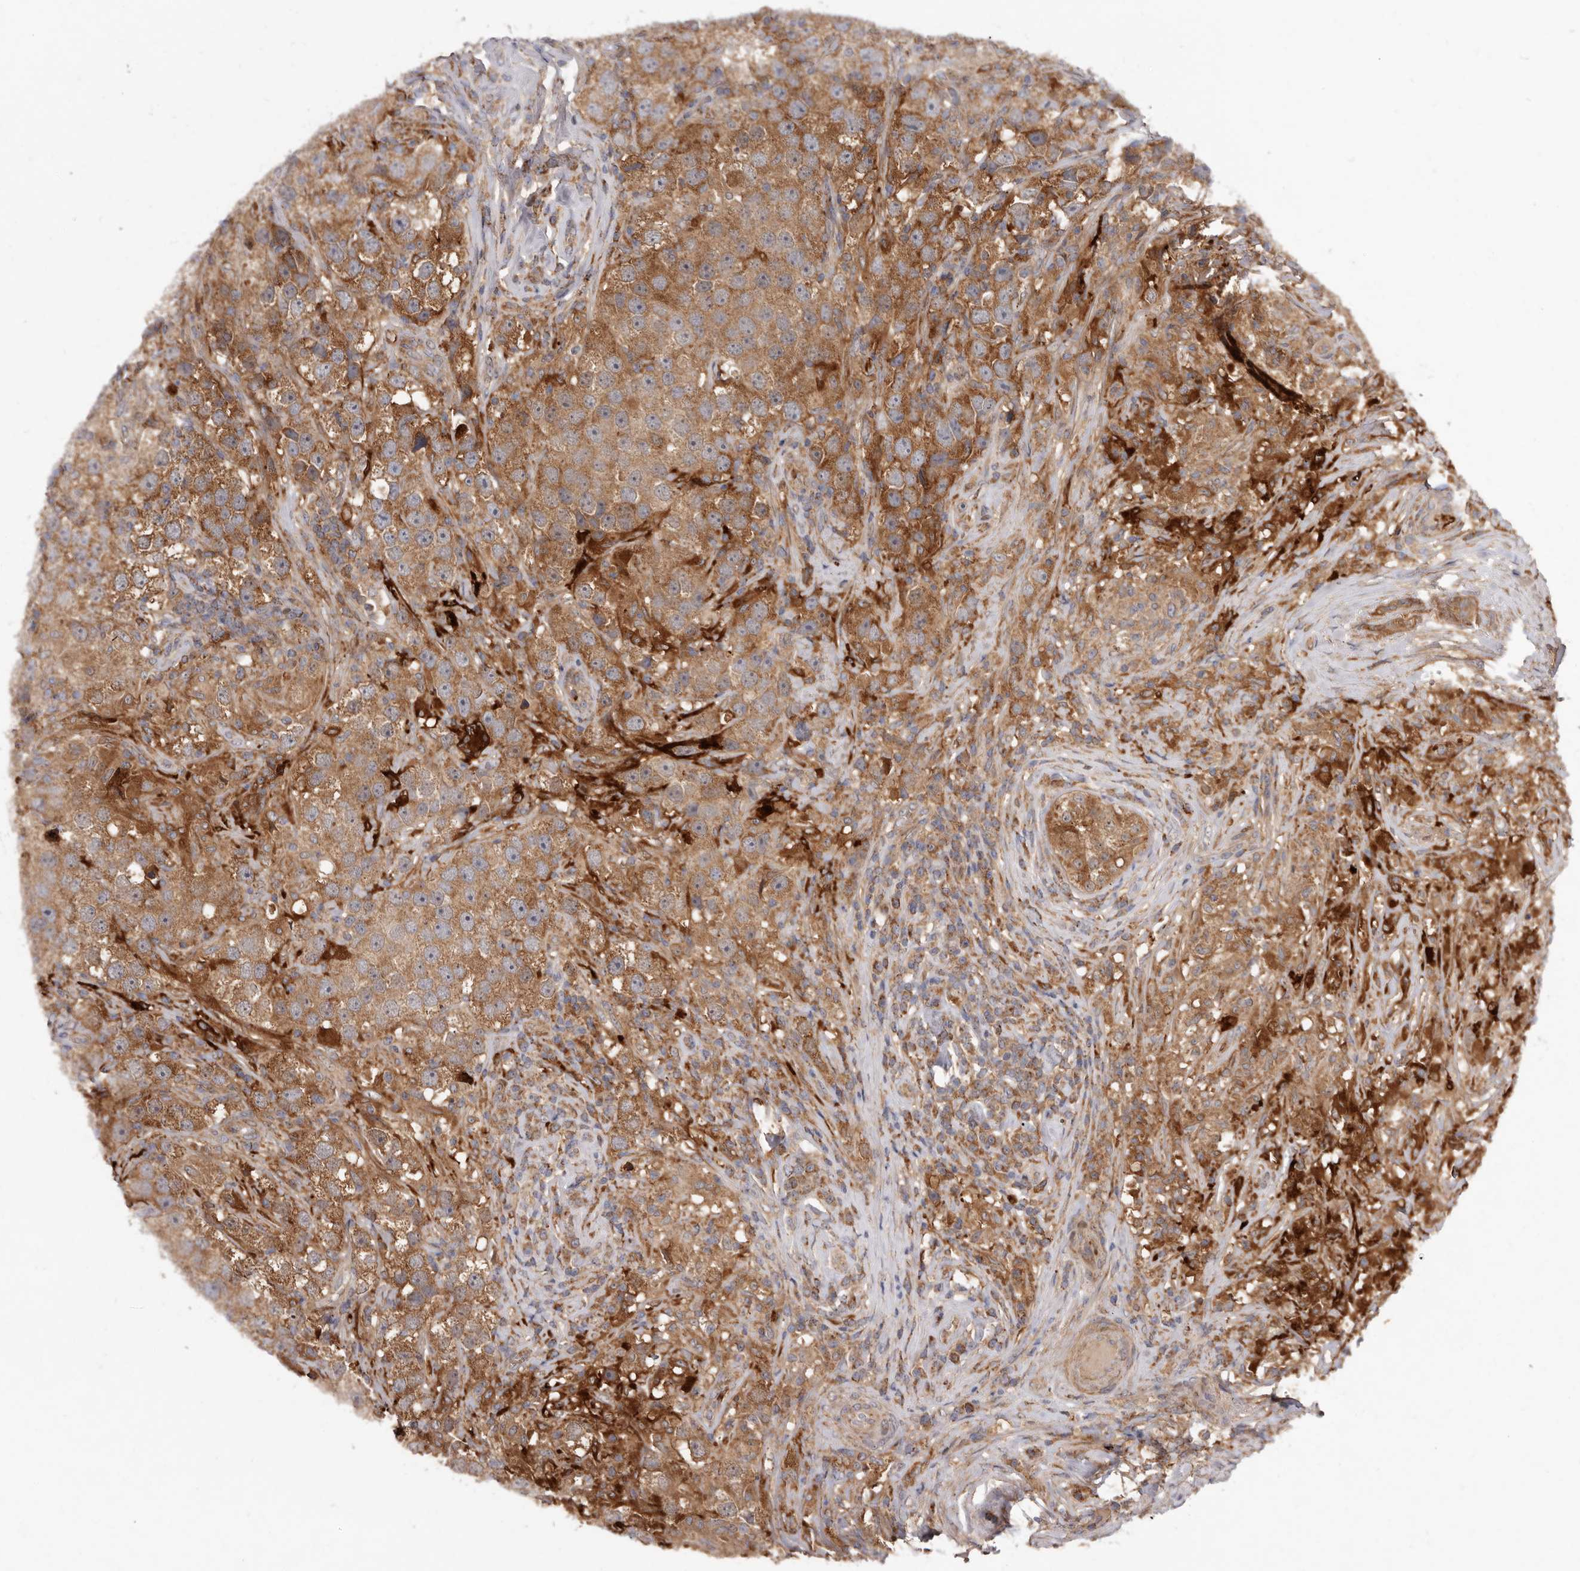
{"staining": {"intensity": "moderate", "quantity": ">75%", "location": "cytoplasmic/membranous"}, "tissue": "testis cancer", "cell_type": "Tumor cells", "image_type": "cancer", "snomed": [{"axis": "morphology", "description": "Seminoma, NOS"}, {"axis": "topography", "description": "Testis"}], "caption": "Immunohistochemistry histopathology image of neoplastic tissue: seminoma (testis) stained using immunohistochemistry reveals medium levels of moderate protein expression localized specifically in the cytoplasmic/membranous of tumor cells, appearing as a cytoplasmic/membranous brown color.", "gene": "GOT1L1", "patient": {"sex": "male", "age": 49}}